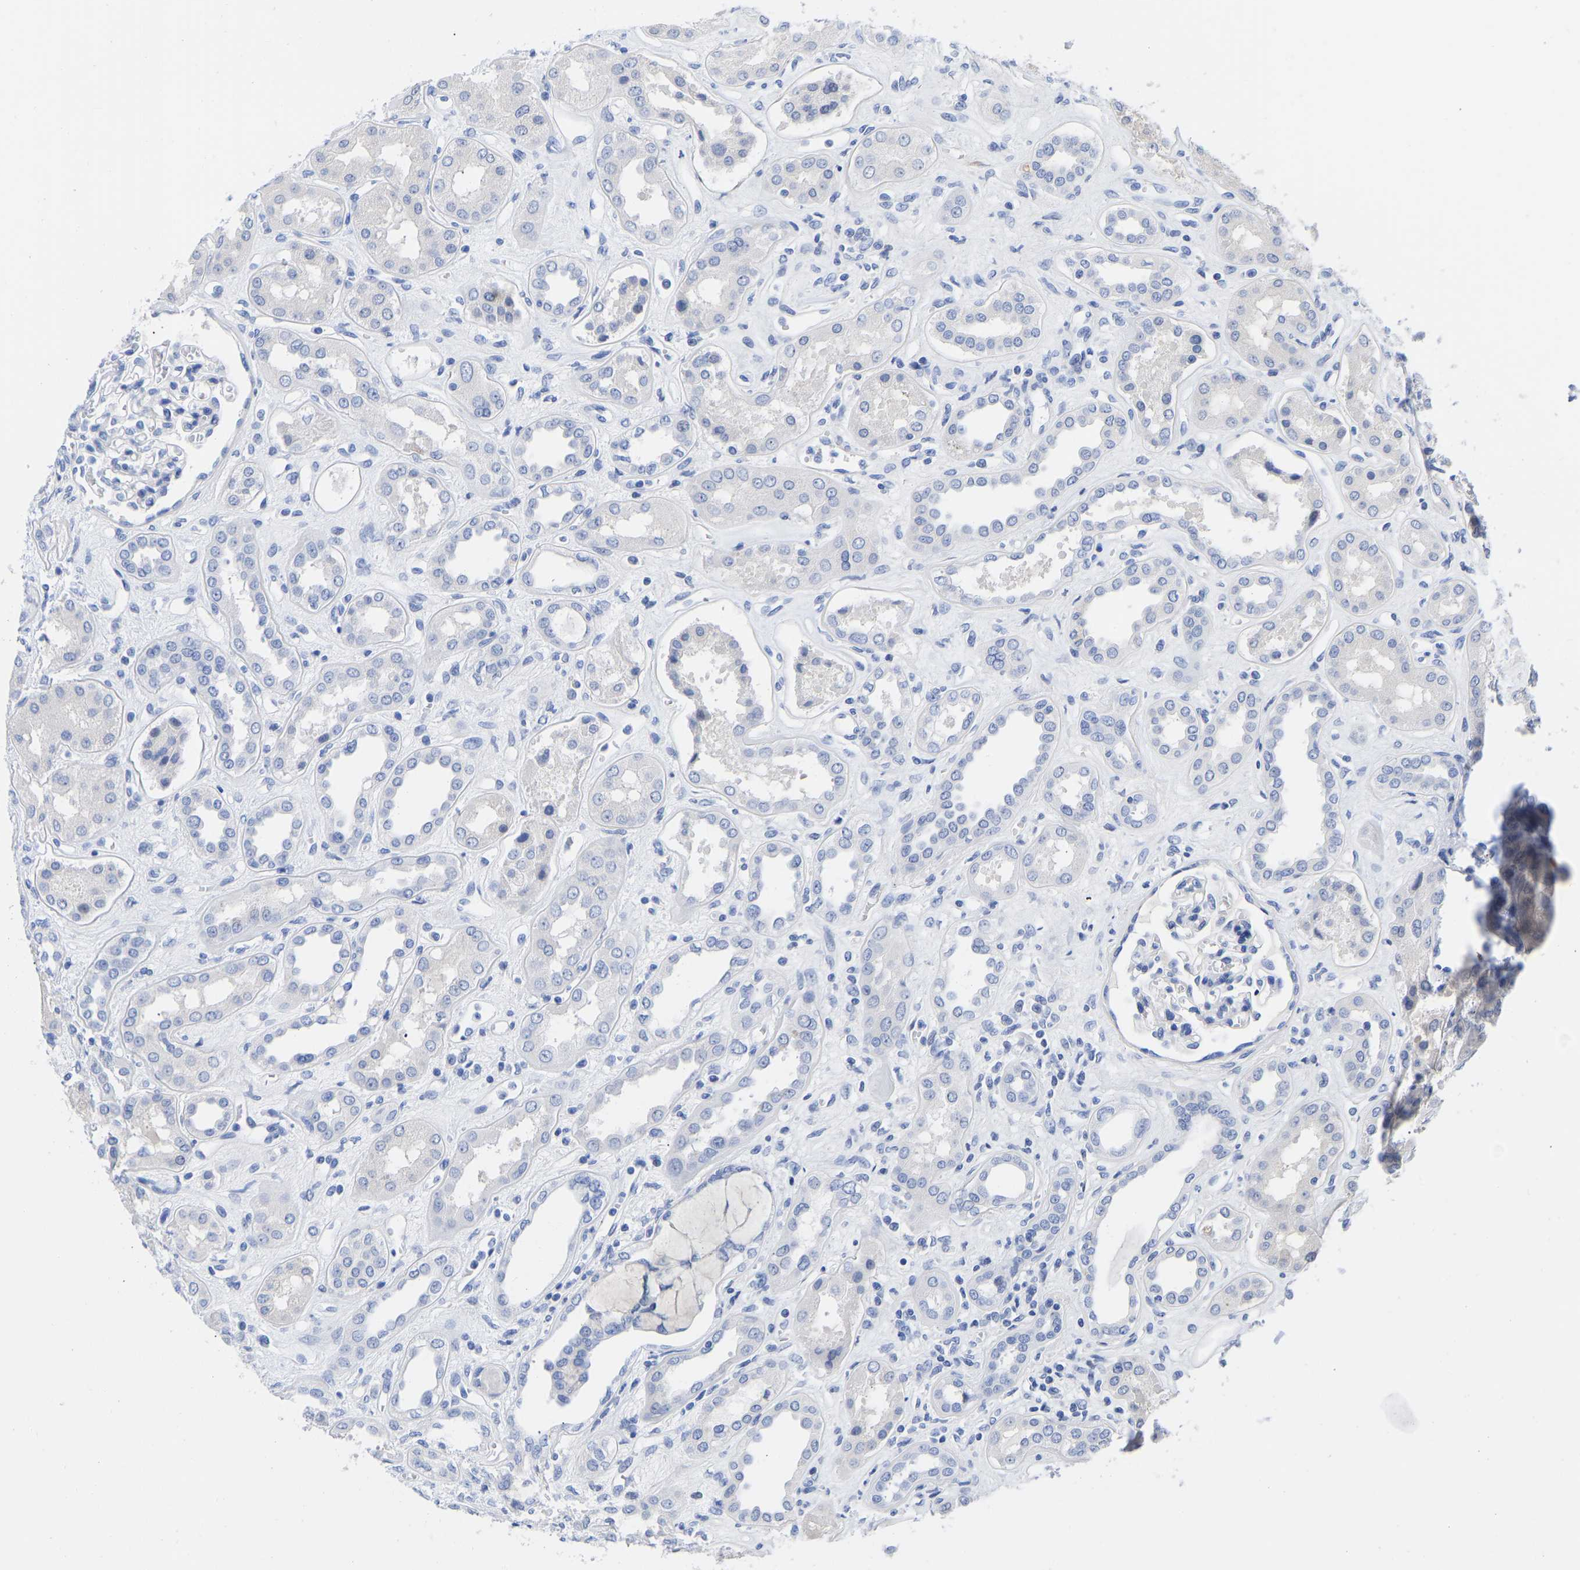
{"staining": {"intensity": "negative", "quantity": "none", "location": "none"}, "tissue": "kidney", "cell_type": "Cells in glomeruli", "image_type": "normal", "snomed": [{"axis": "morphology", "description": "Normal tissue, NOS"}, {"axis": "topography", "description": "Kidney"}], "caption": "Histopathology image shows no protein staining in cells in glomeruli of unremarkable kidney. The staining is performed using DAB (3,3'-diaminobenzidine) brown chromogen with nuclei counter-stained in using hematoxylin.", "gene": "GPA33", "patient": {"sex": "male", "age": 59}}